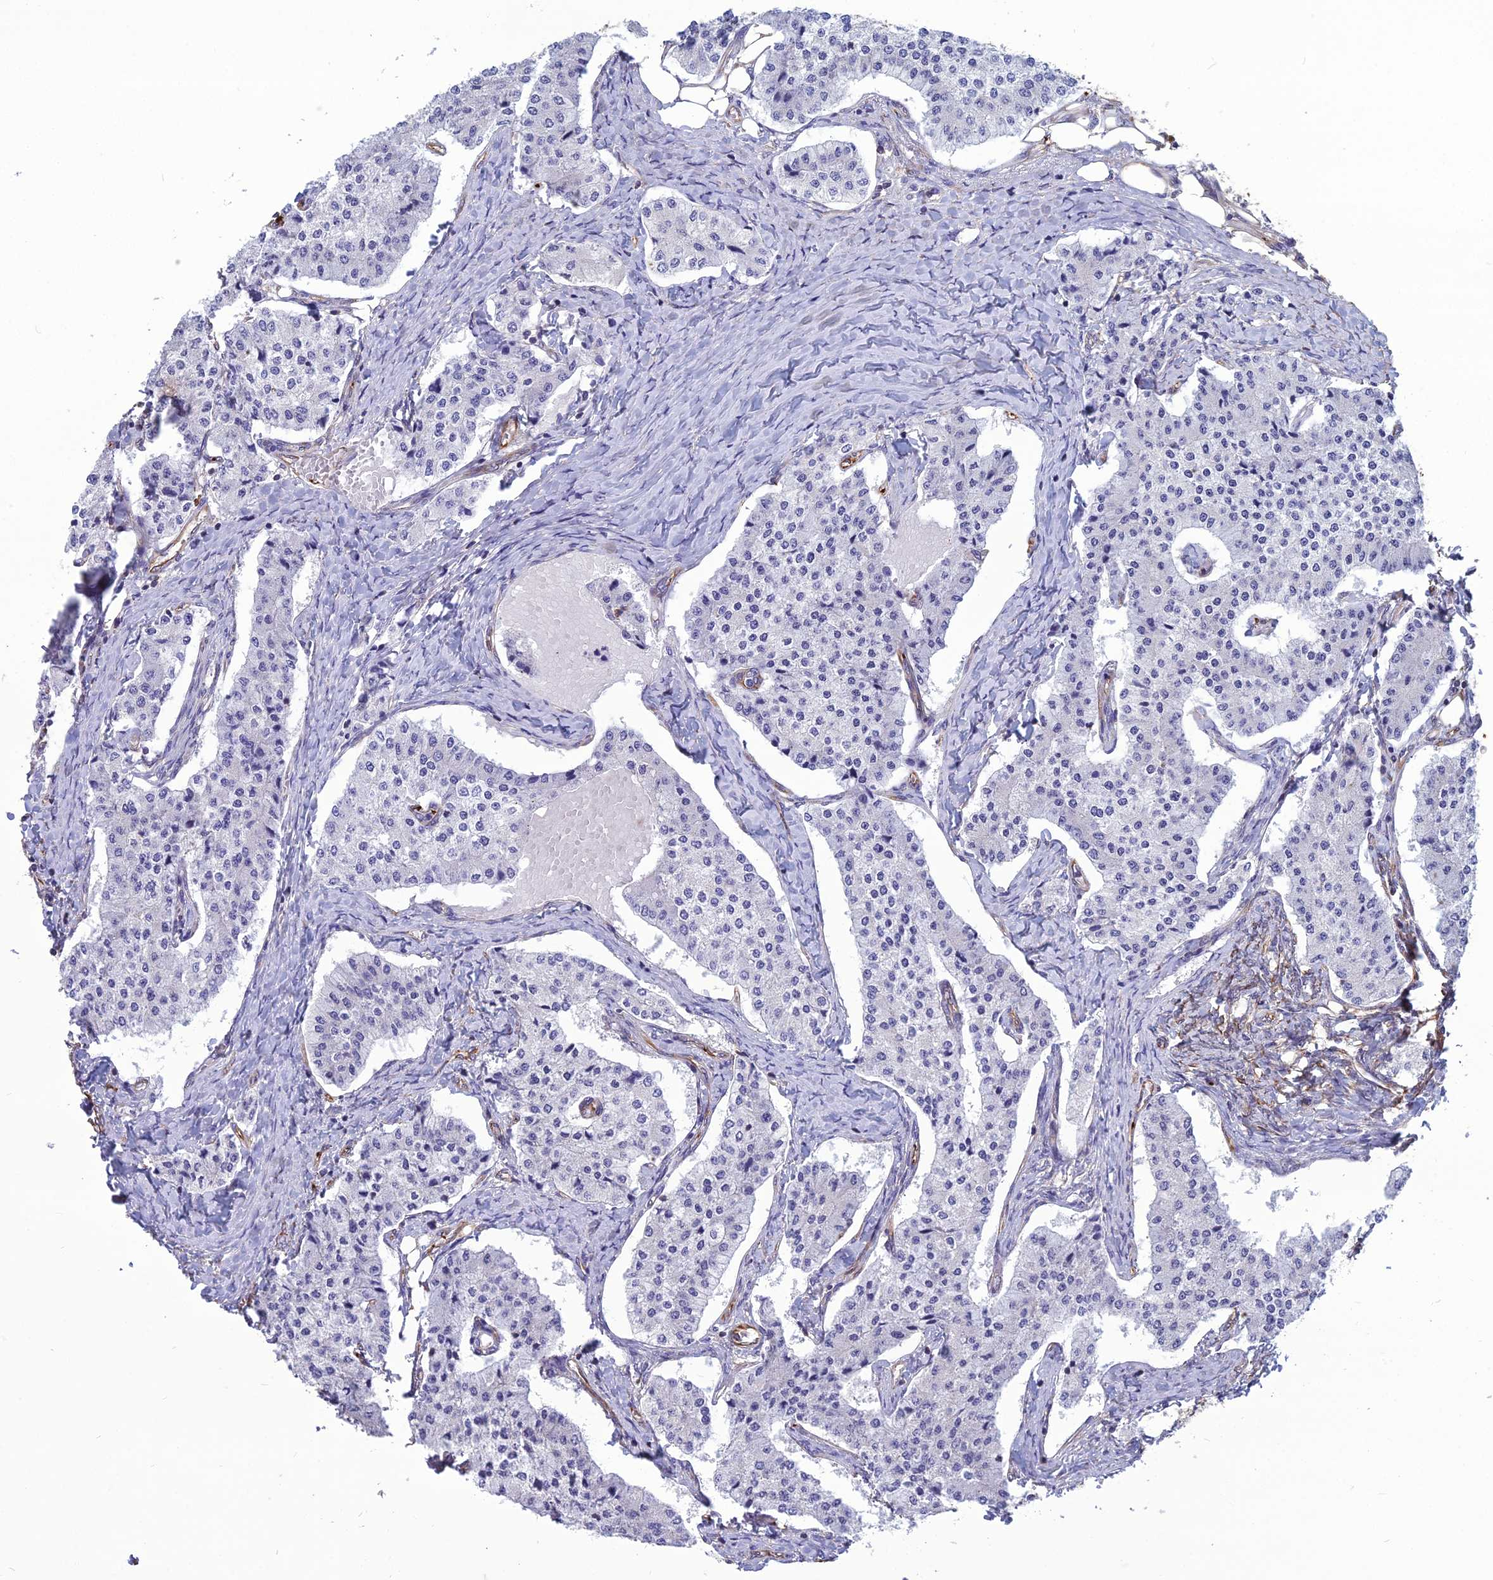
{"staining": {"intensity": "negative", "quantity": "none", "location": "none"}, "tissue": "carcinoid", "cell_type": "Tumor cells", "image_type": "cancer", "snomed": [{"axis": "morphology", "description": "Carcinoid, malignant, NOS"}, {"axis": "topography", "description": "Colon"}], "caption": "Immunohistochemical staining of human carcinoid displays no significant expression in tumor cells.", "gene": "PSMD11", "patient": {"sex": "female", "age": 52}}